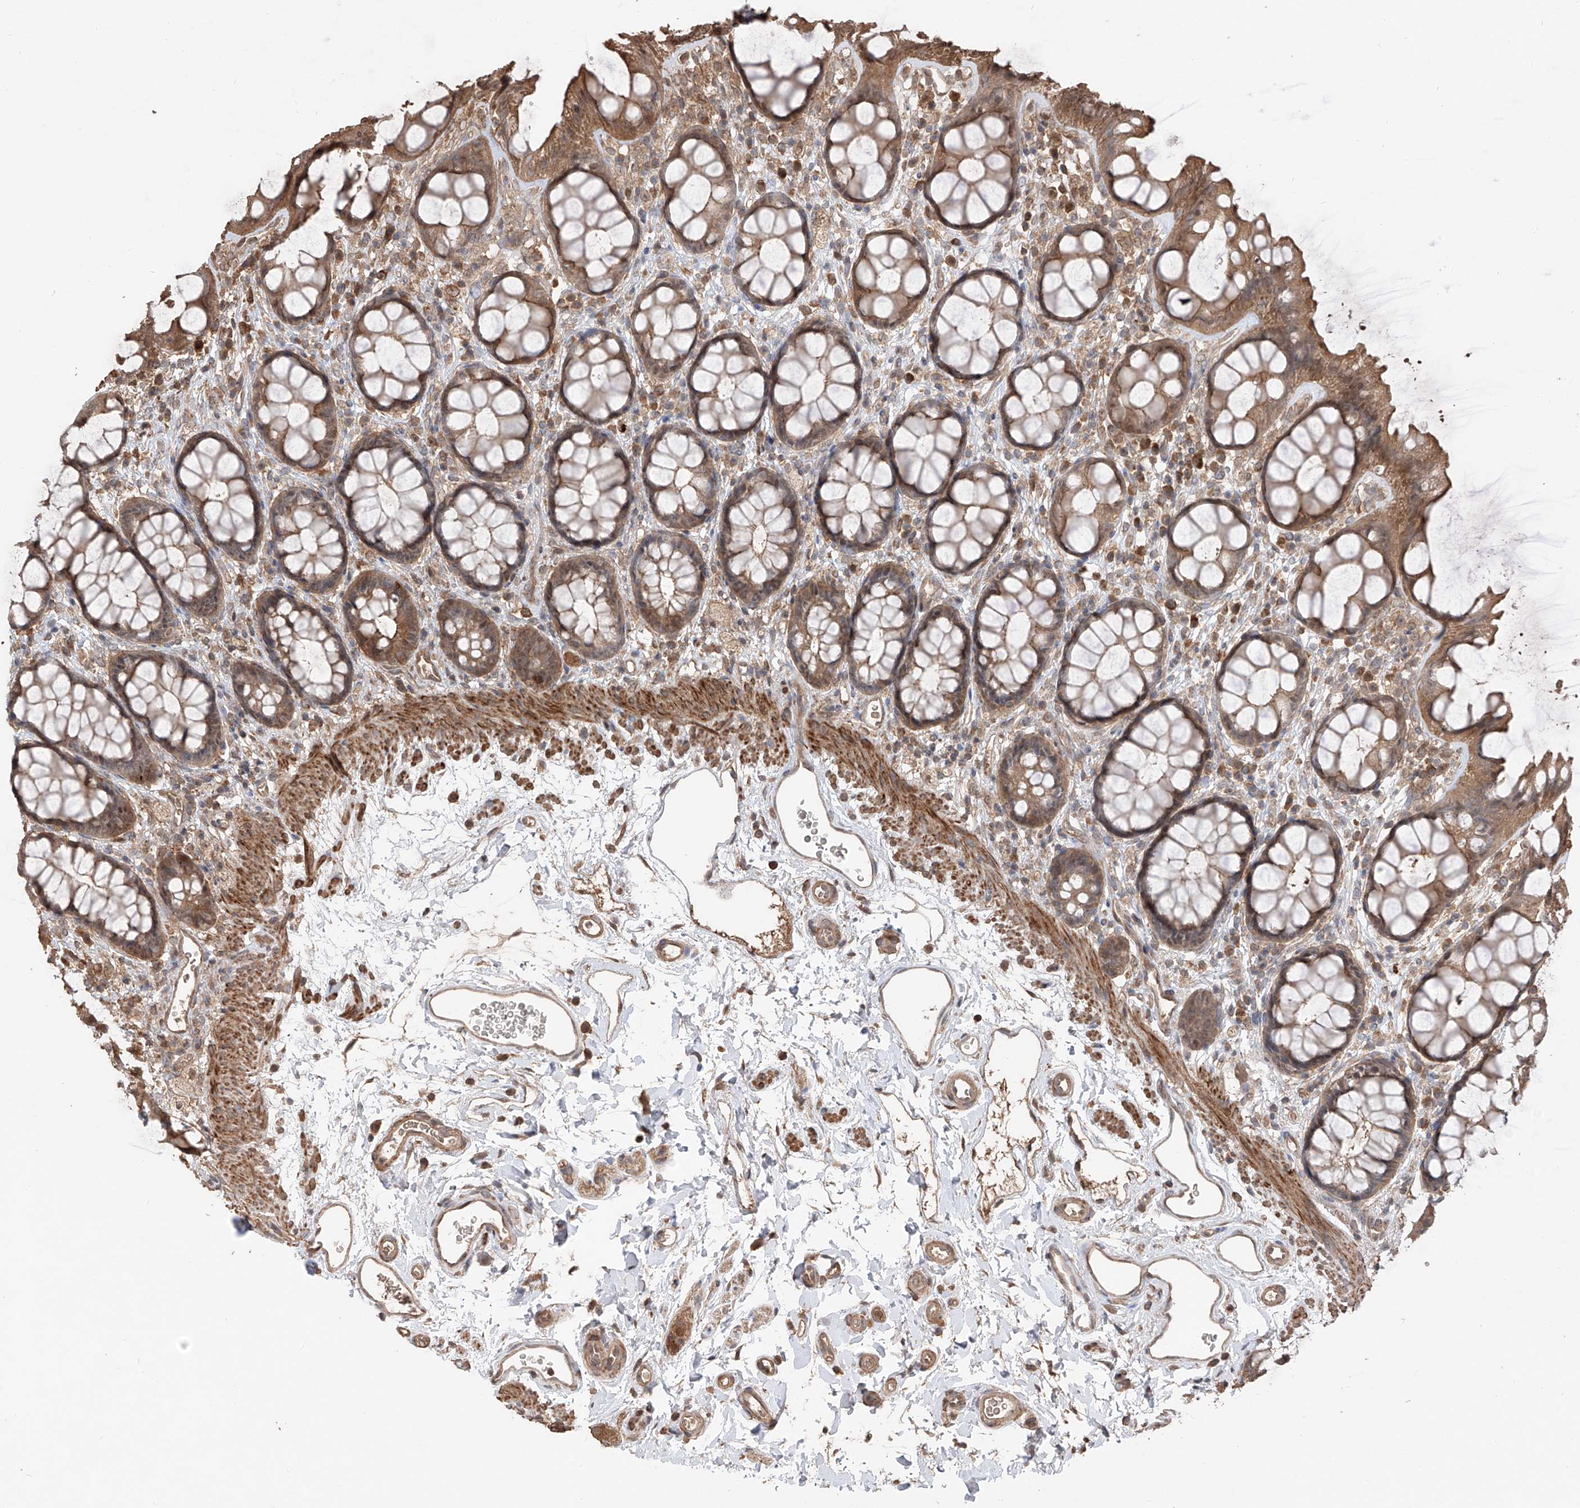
{"staining": {"intensity": "moderate", "quantity": ">75%", "location": "cytoplasmic/membranous,nuclear"}, "tissue": "rectum", "cell_type": "Glandular cells", "image_type": "normal", "snomed": [{"axis": "morphology", "description": "Normal tissue, NOS"}, {"axis": "topography", "description": "Rectum"}], "caption": "Immunohistochemistry of normal rectum displays medium levels of moderate cytoplasmic/membranous,nuclear staining in about >75% of glandular cells.", "gene": "FAM135A", "patient": {"sex": "female", "age": 65}}